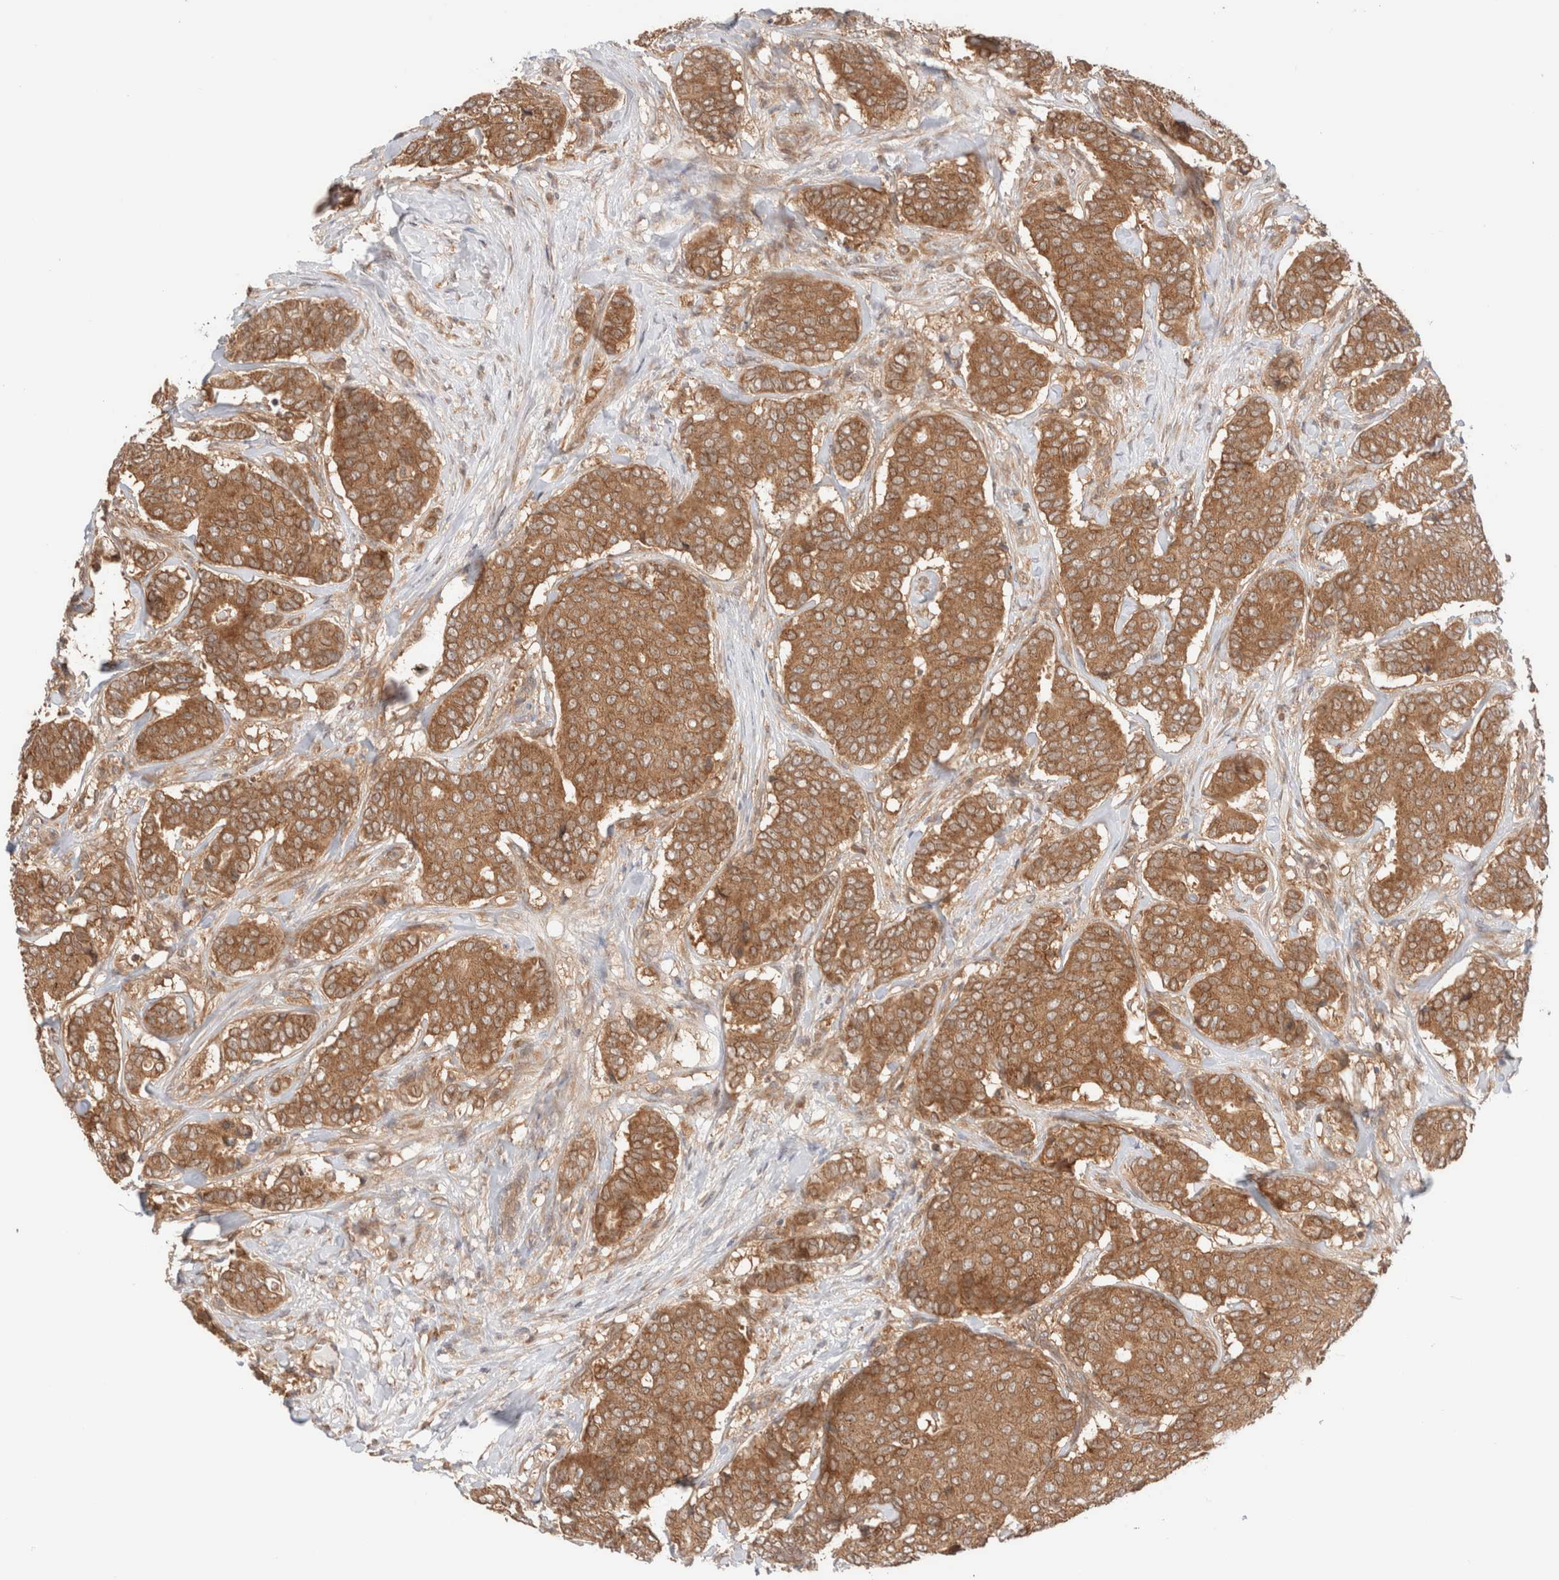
{"staining": {"intensity": "moderate", "quantity": ">75%", "location": "cytoplasmic/membranous"}, "tissue": "breast cancer", "cell_type": "Tumor cells", "image_type": "cancer", "snomed": [{"axis": "morphology", "description": "Duct carcinoma"}, {"axis": "topography", "description": "Breast"}], "caption": "This is a micrograph of IHC staining of breast invasive ductal carcinoma, which shows moderate positivity in the cytoplasmic/membranous of tumor cells.", "gene": "XKR4", "patient": {"sex": "female", "age": 75}}